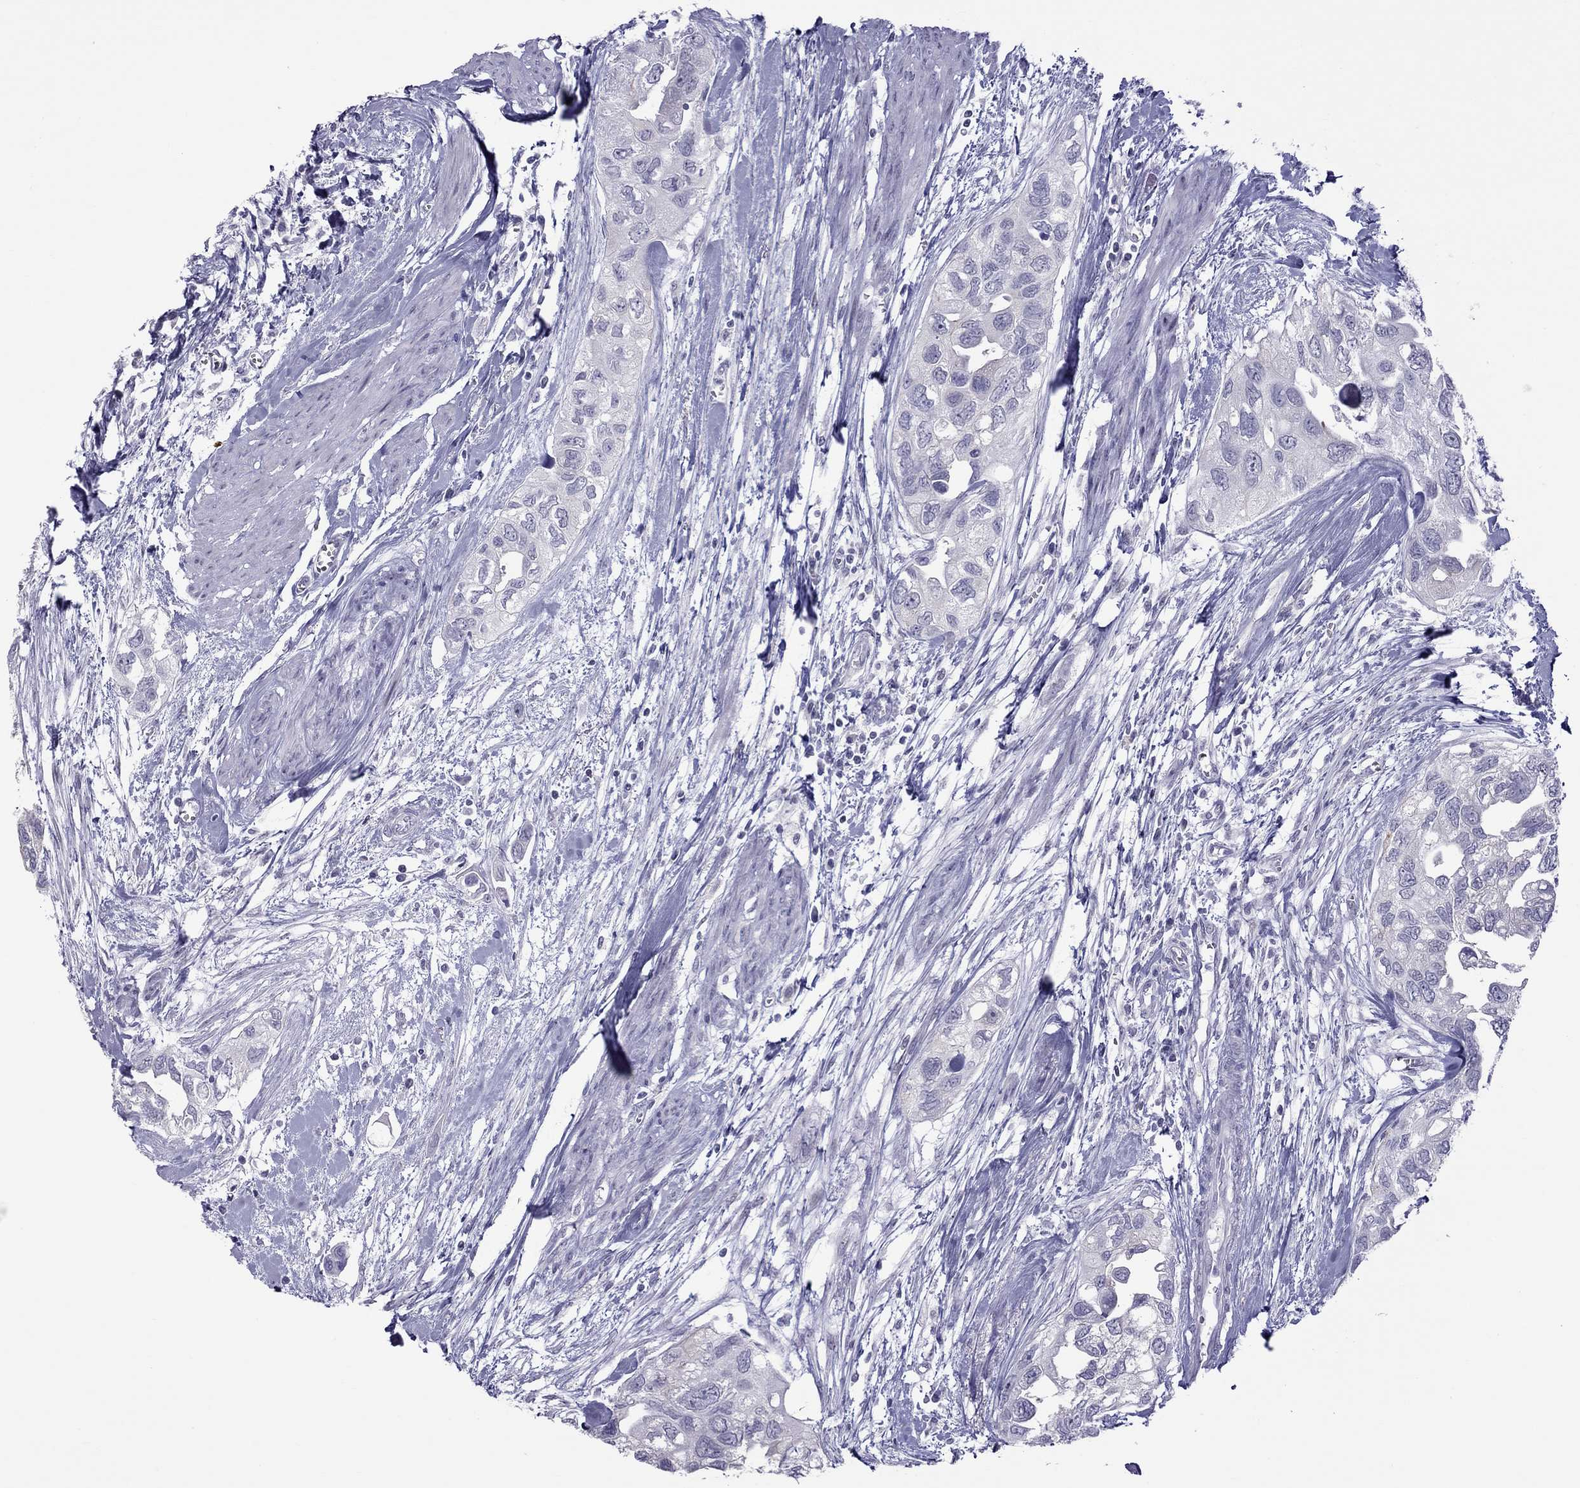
{"staining": {"intensity": "negative", "quantity": "none", "location": "none"}, "tissue": "urothelial cancer", "cell_type": "Tumor cells", "image_type": "cancer", "snomed": [{"axis": "morphology", "description": "Urothelial carcinoma, High grade"}, {"axis": "topography", "description": "Urinary bladder"}], "caption": "Immunohistochemical staining of urothelial cancer demonstrates no significant positivity in tumor cells.", "gene": "TEX14", "patient": {"sex": "male", "age": 59}}